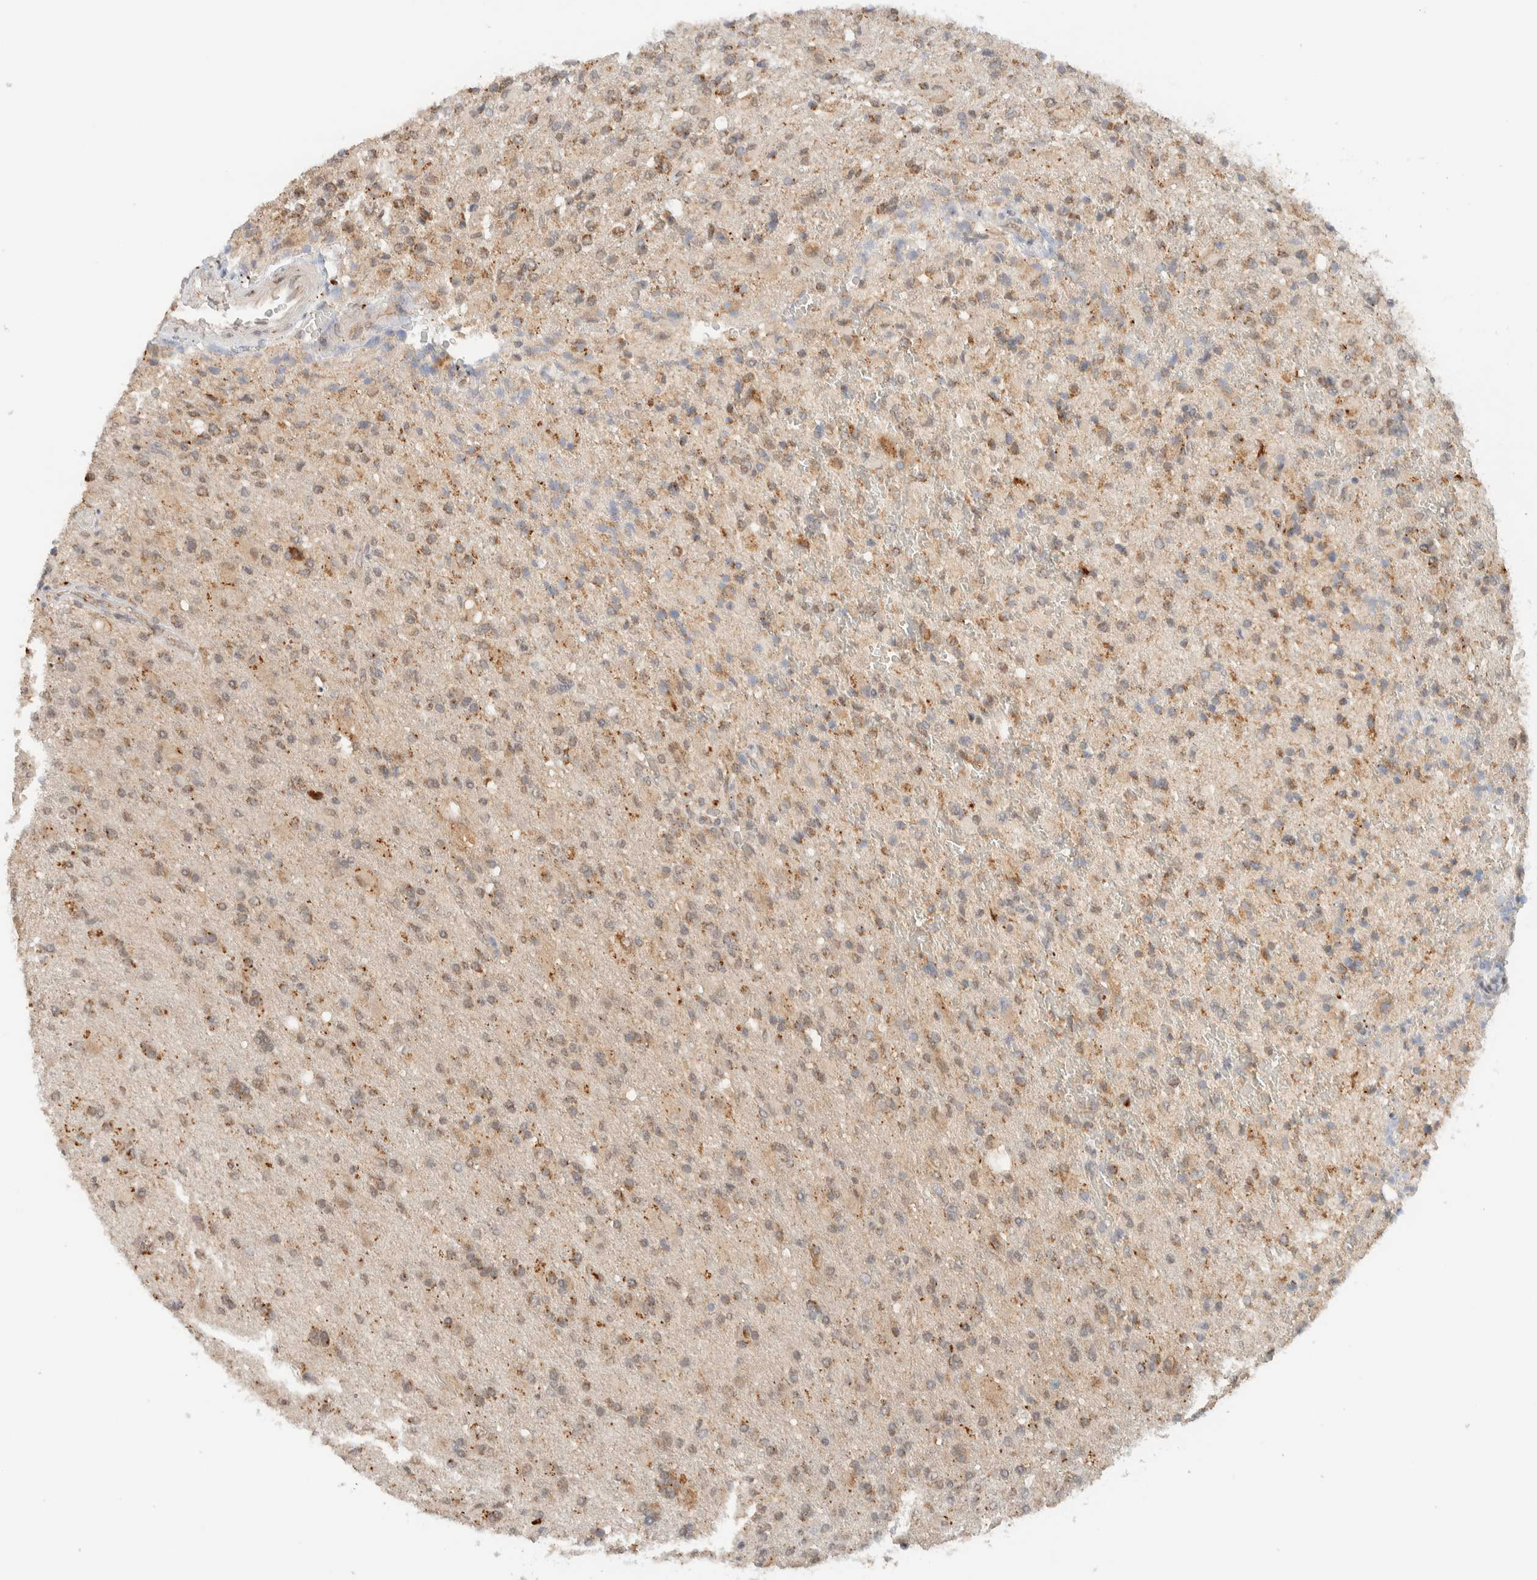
{"staining": {"intensity": "weak", "quantity": ">75%", "location": "cytoplasmic/membranous"}, "tissue": "glioma", "cell_type": "Tumor cells", "image_type": "cancer", "snomed": [{"axis": "morphology", "description": "Glioma, malignant, High grade"}, {"axis": "topography", "description": "Brain"}], "caption": "A high-resolution micrograph shows IHC staining of glioma, which reveals weak cytoplasmic/membranous staining in about >75% of tumor cells.", "gene": "MRPL41", "patient": {"sex": "male", "age": 71}}